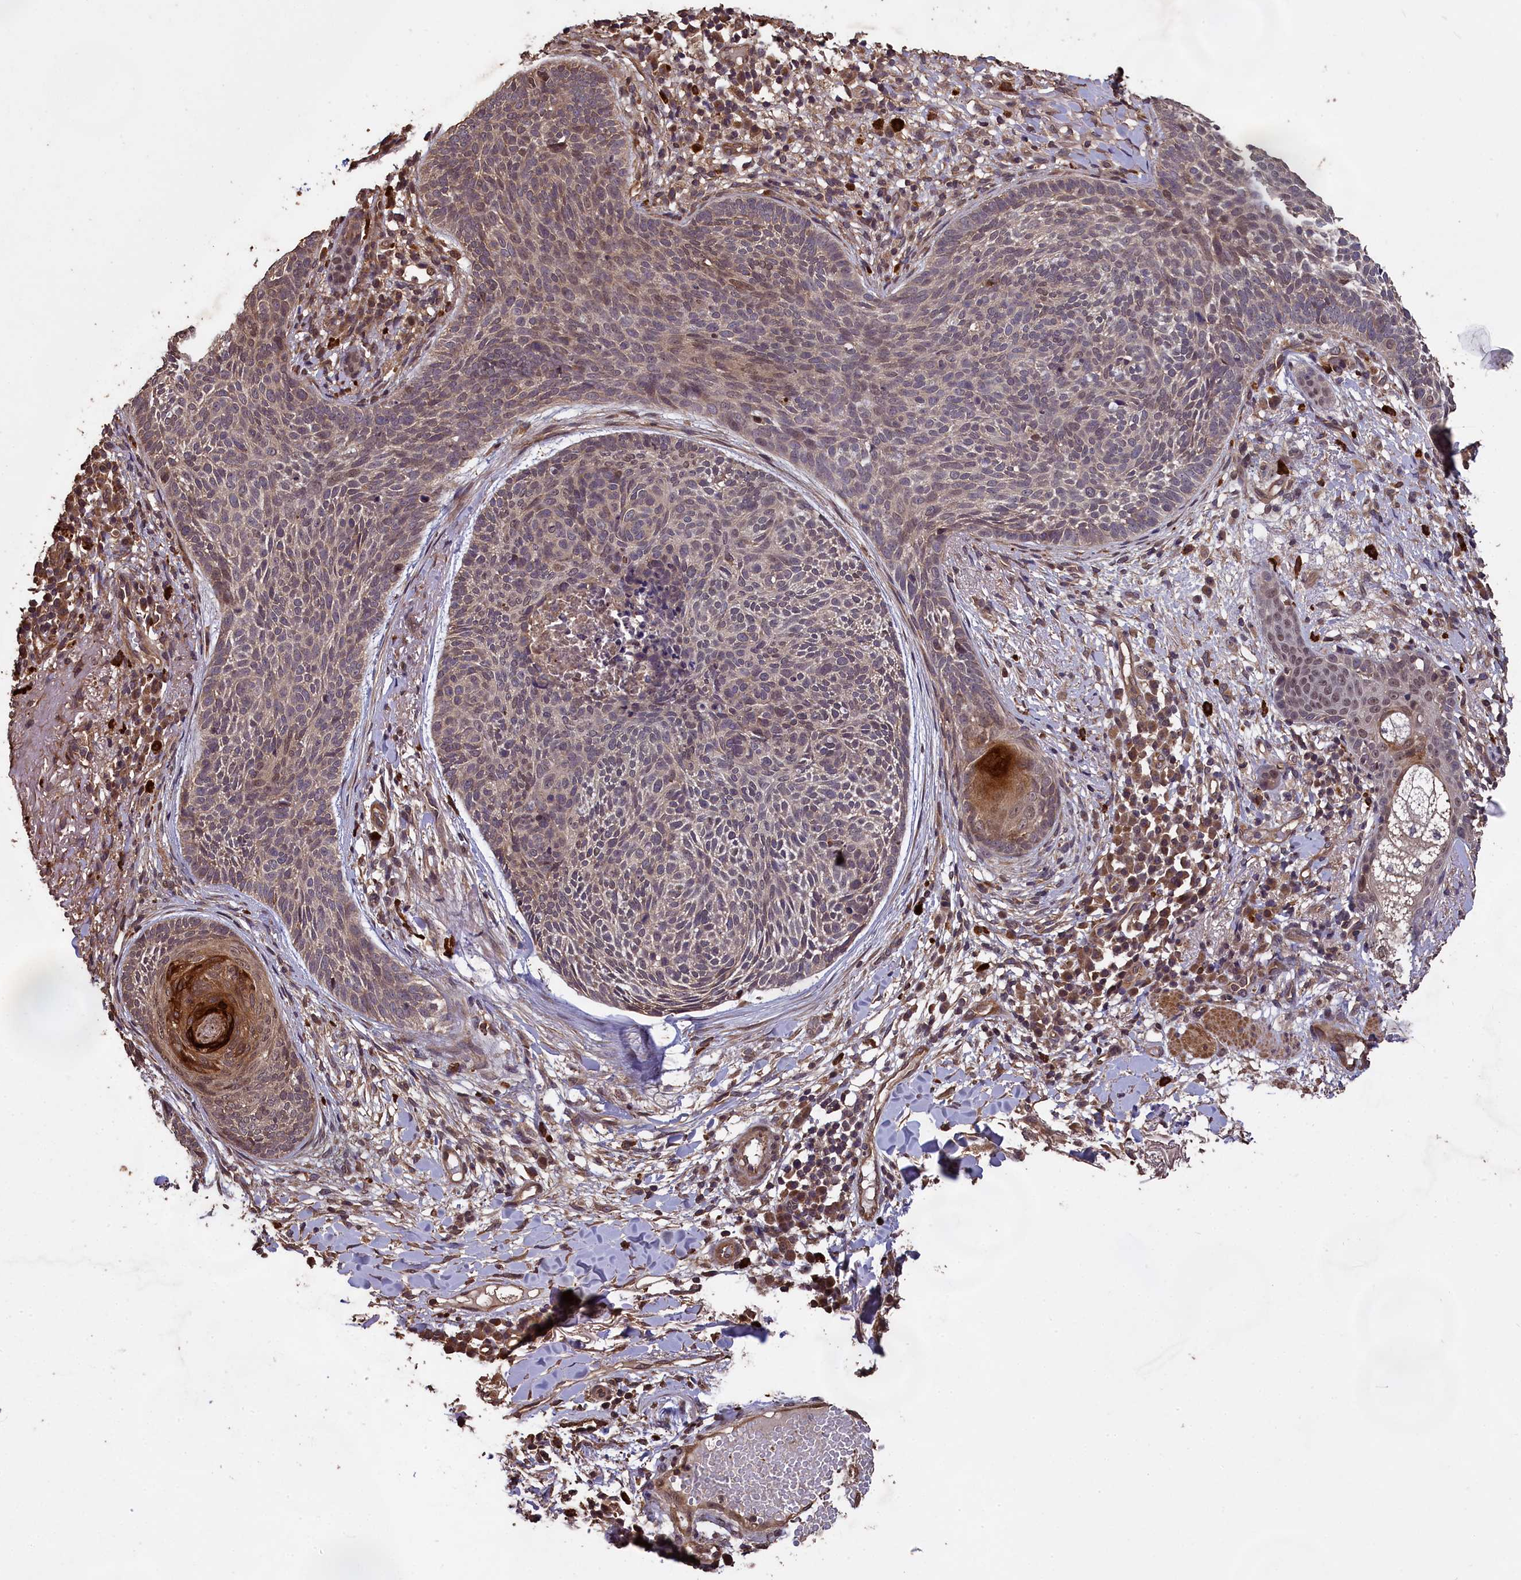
{"staining": {"intensity": "negative", "quantity": "none", "location": "none"}, "tissue": "skin cancer", "cell_type": "Tumor cells", "image_type": "cancer", "snomed": [{"axis": "morphology", "description": "Basal cell carcinoma"}, {"axis": "topography", "description": "Skin"}], "caption": "Immunohistochemistry (IHC) of human basal cell carcinoma (skin) shows no positivity in tumor cells.", "gene": "CHD9", "patient": {"sex": "male", "age": 85}}